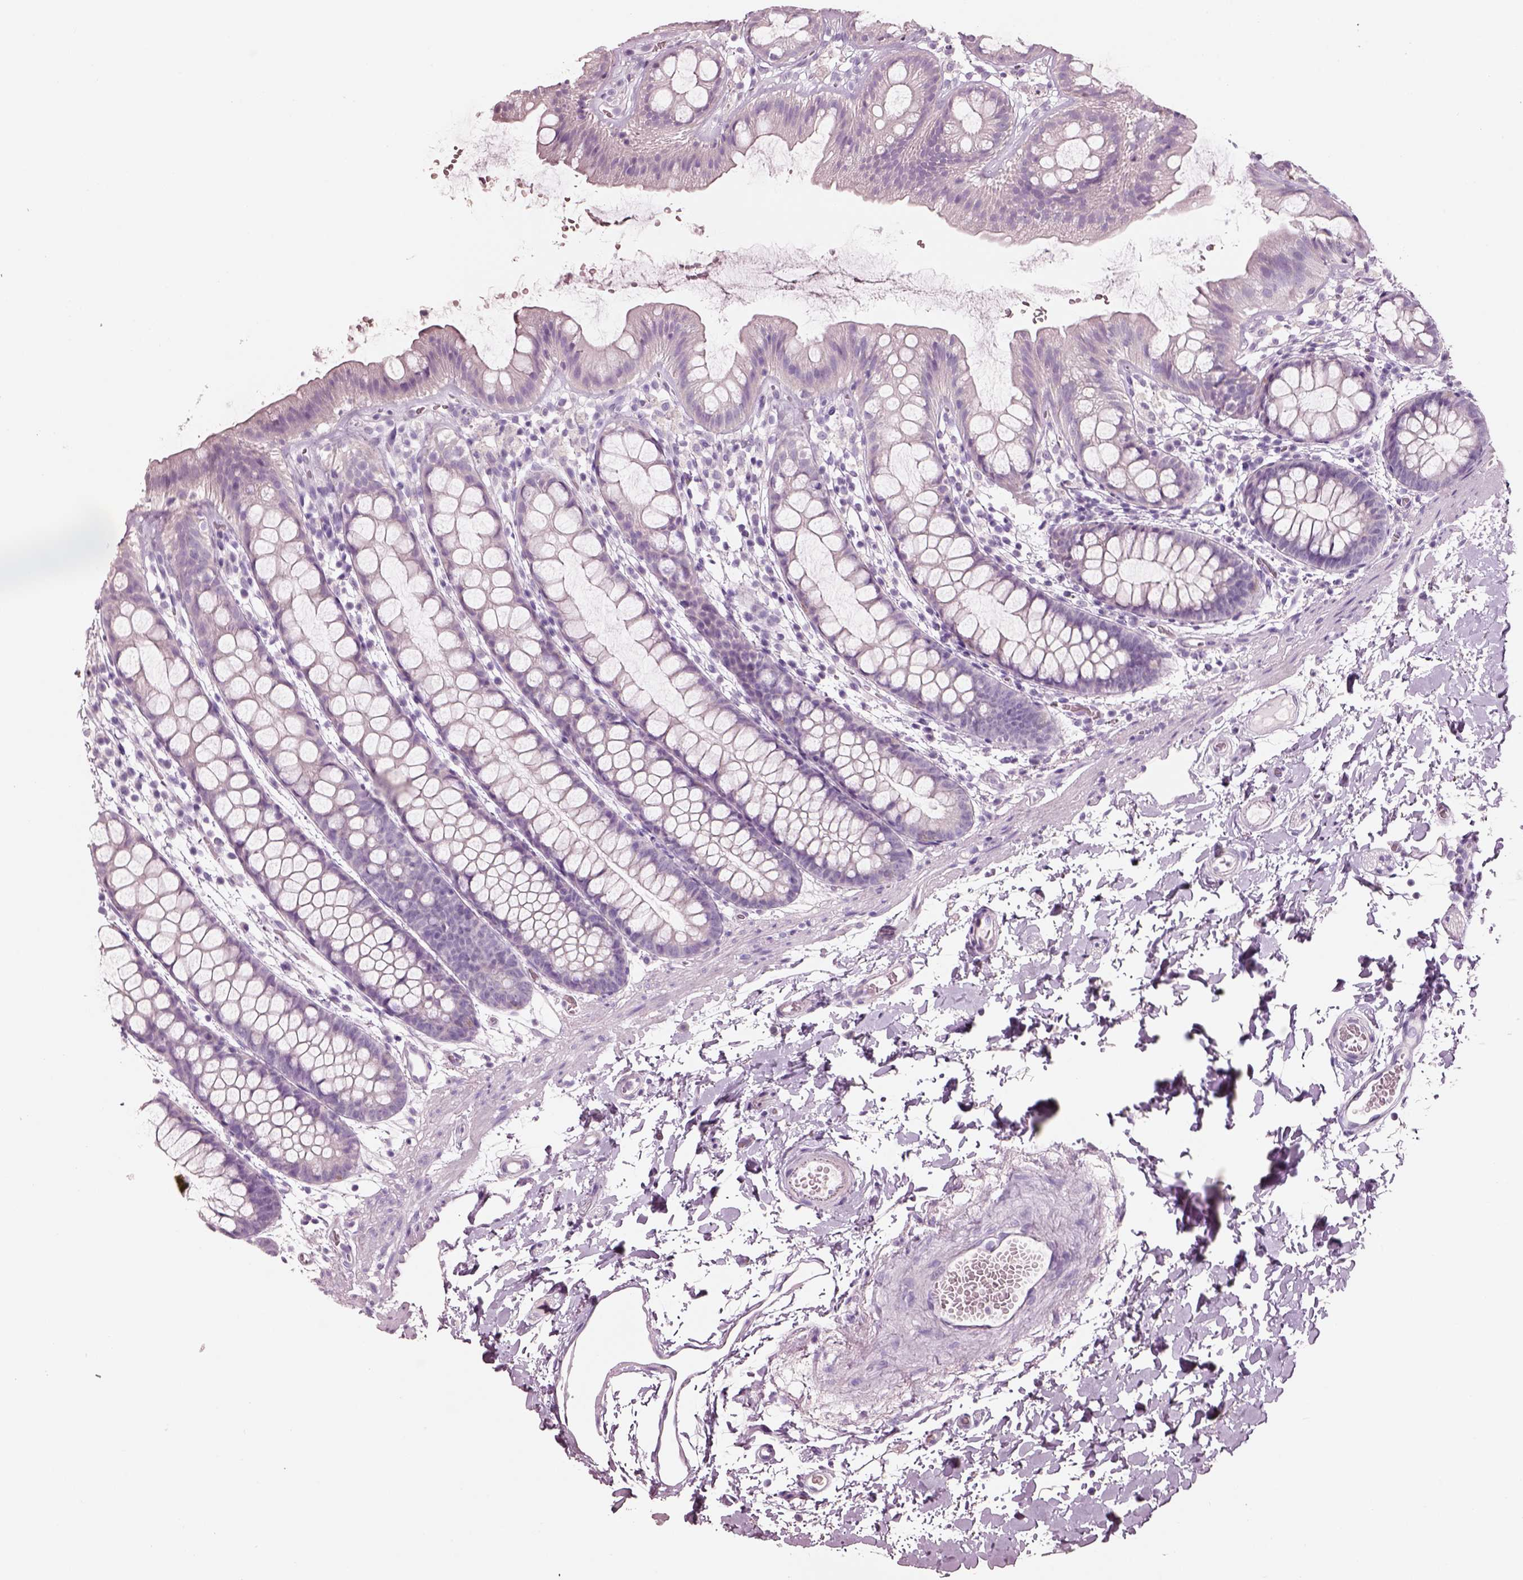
{"staining": {"intensity": "negative", "quantity": "none", "location": "none"}, "tissue": "rectum", "cell_type": "Glandular cells", "image_type": "normal", "snomed": [{"axis": "morphology", "description": "Normal tissue, NOS"}, {"axis": "topography", "description": "Rectum"}], "caption": "The micrograph demonstrates no staining of glandular cells in normal rectum.", "gene": "PNOC", "patient": {"sex": "male", "age": 57}}